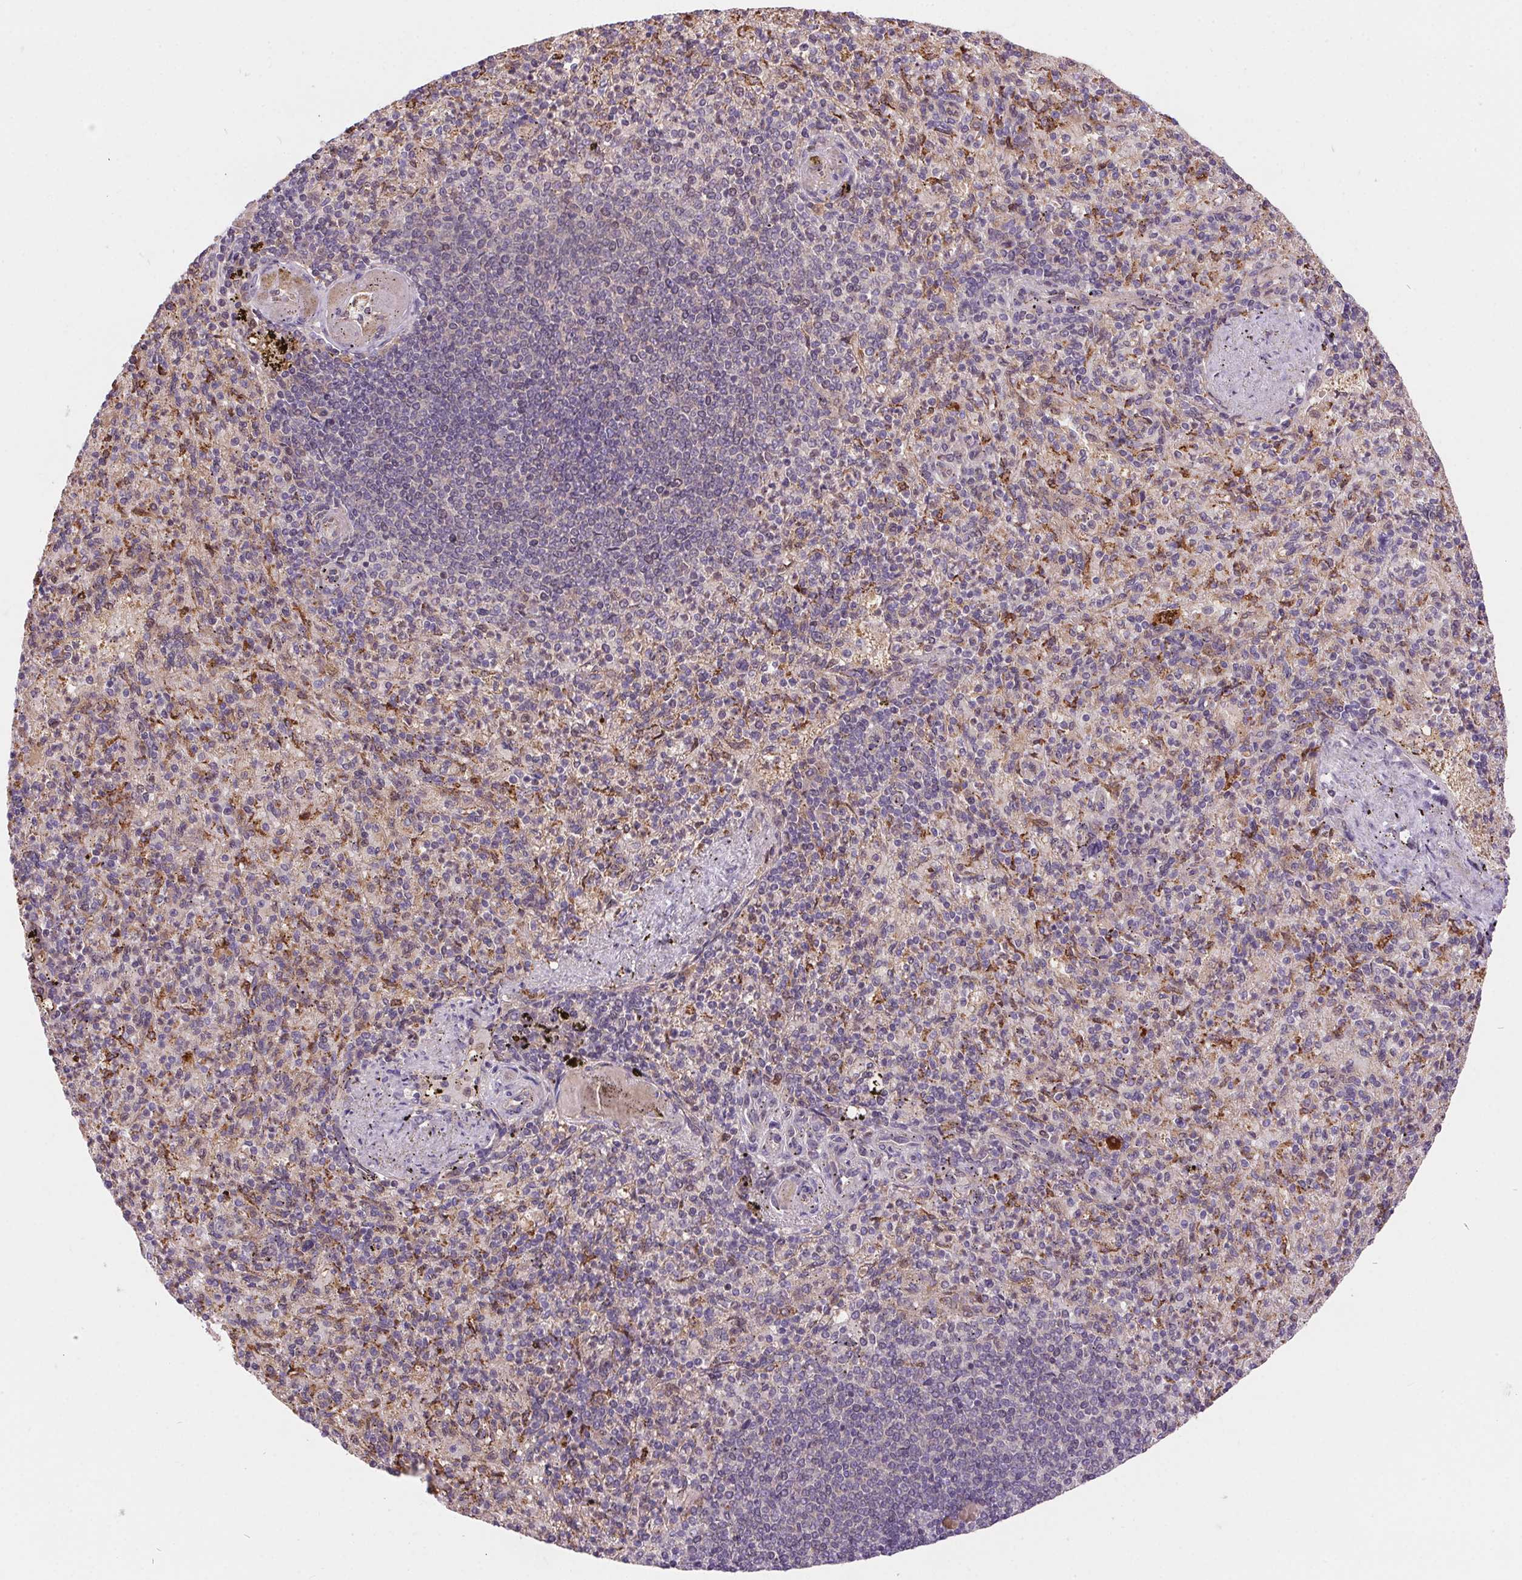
{"staining": {"intensity": "moderate", "quantity": "<25%", "location": "cytoplasmic/membranous,nuclear"}, "tissue": "spleen", "cell_type": "Cells in red pulp", "image_type": "normal", "snomed": [{"axis": "morphology", "description": "Normal tissue, NOS"}, {"axis": "topography", "description": "Spleen"}], "caption": "An IHC photomicrograph of unremarkable tissue is shown. Protein staining in brown highlights moderate cytoplasmic/membranous,nuclear positivity in spleen within cells in red pulp. (IHC, brightfield microscopy, high magnification).", "gene": "NUDT16", "patient": {"sex": "female", "age": 74}}